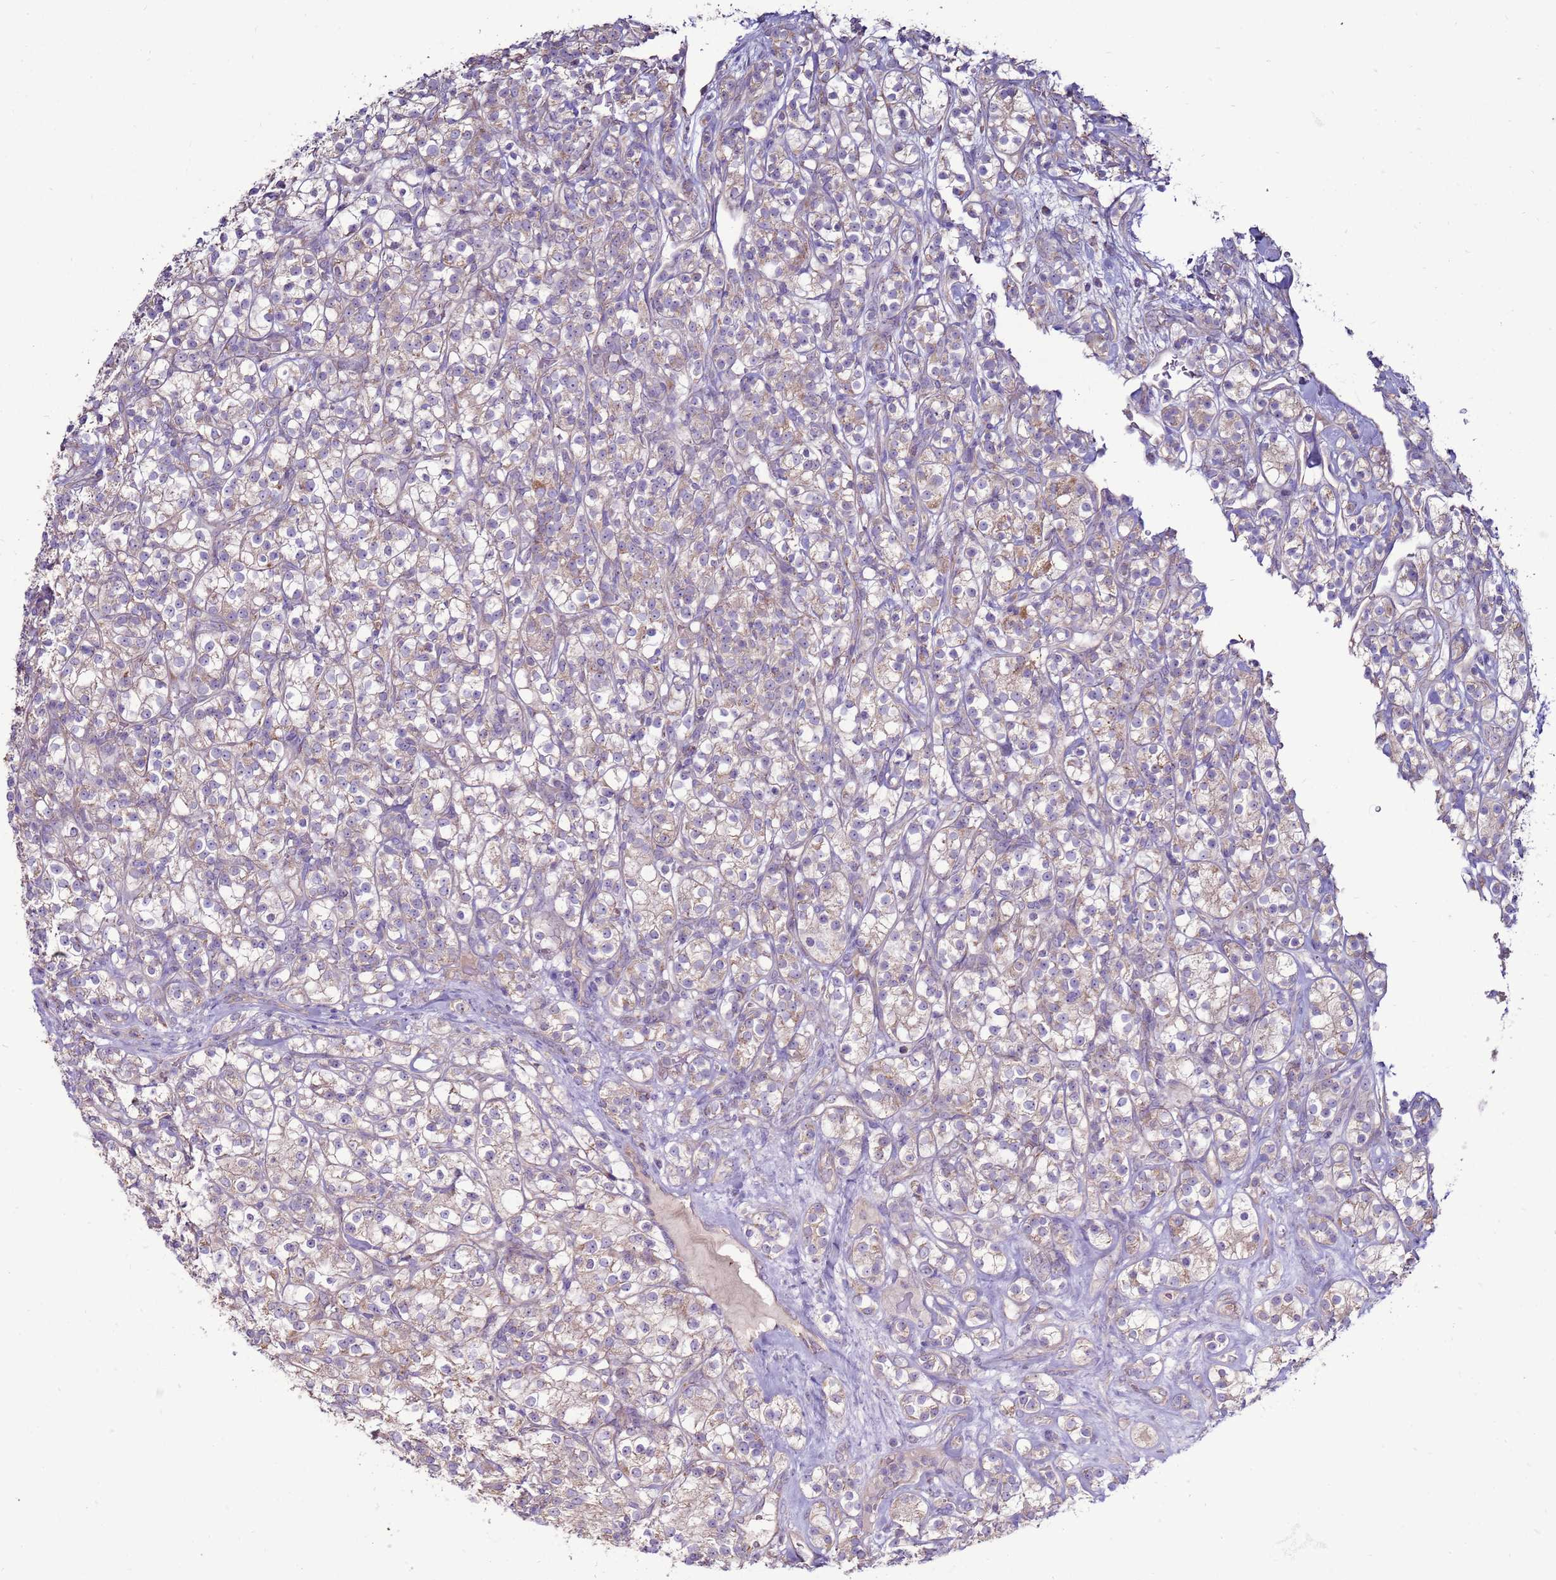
{"staining": {"intensity": "weak", "quantity": "25%-75%", "location": "cytoplasmic/membranous"}, "tissue": "renal cancer", "cell_type": "Tumor cells", "image_type": "cancer", "snomed": [{"axis": "morphology", "description": "Adenocarcinoma, NOS"}, {"axis": "topography", "description": "Kidney"}], "caption": "High-magnification brightfield microscopy of renal cancer (adenocarcinoma) stained with DAB (3,3'-diaminobenzidine) (brown) and counterstained with hematoxylin (blue). tumor cells exhibit weak cytoplasmic/membranous expression is appreciated in approximately25%-75% of cells. Nuclei are stained in blue.", "gene": "TRAPPC4", "patient": {"sex": "male", "age": 77}}